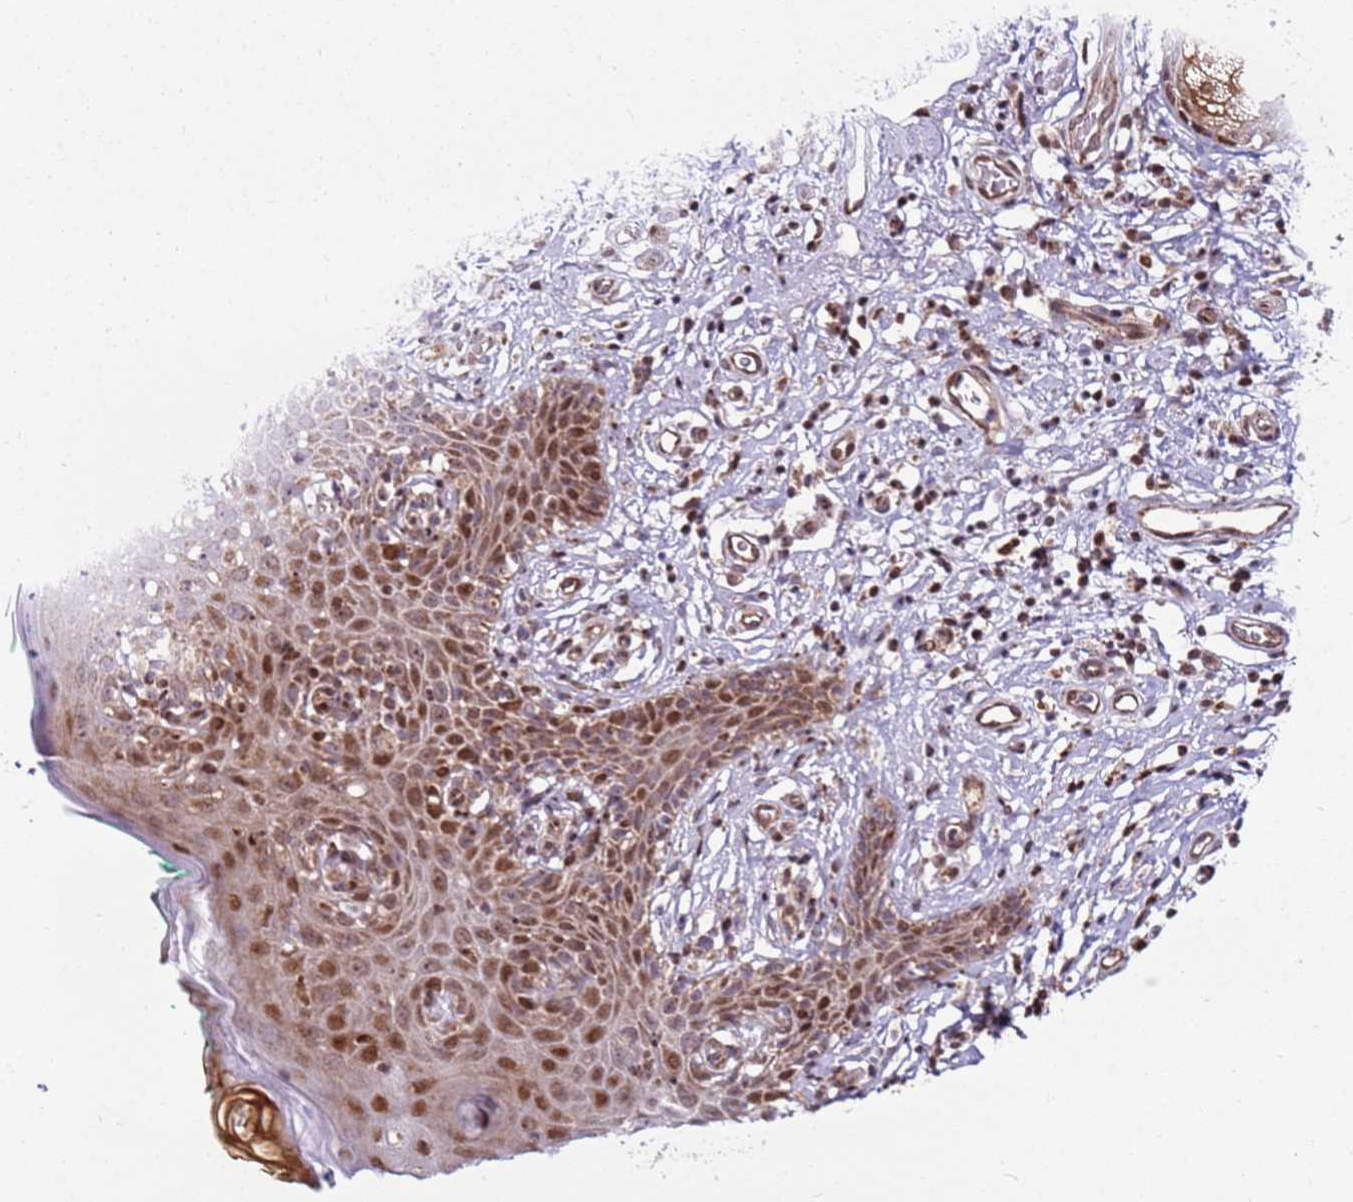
{"staining": {"intensity": "moderate", "quantity": "25%-75%", "location": "cytoplasmic/membranous,nuclear"}, "tissue": "skin", "cell_type": "Epidermal cells", "image_type": "normal", "snomed": [{"axis": "morphology", "description": "Normal tissue, NOS"}, {"axis": "topography", "description": "Vulva"}], "caption": "Skin stained with a brown dye displays moderate cytoplasmic/membranous,nuclear positive staining in about 25%-75% of epidermal cells.", "gene": "PCTP", "patient": {"sex": "female", "age": 66}}